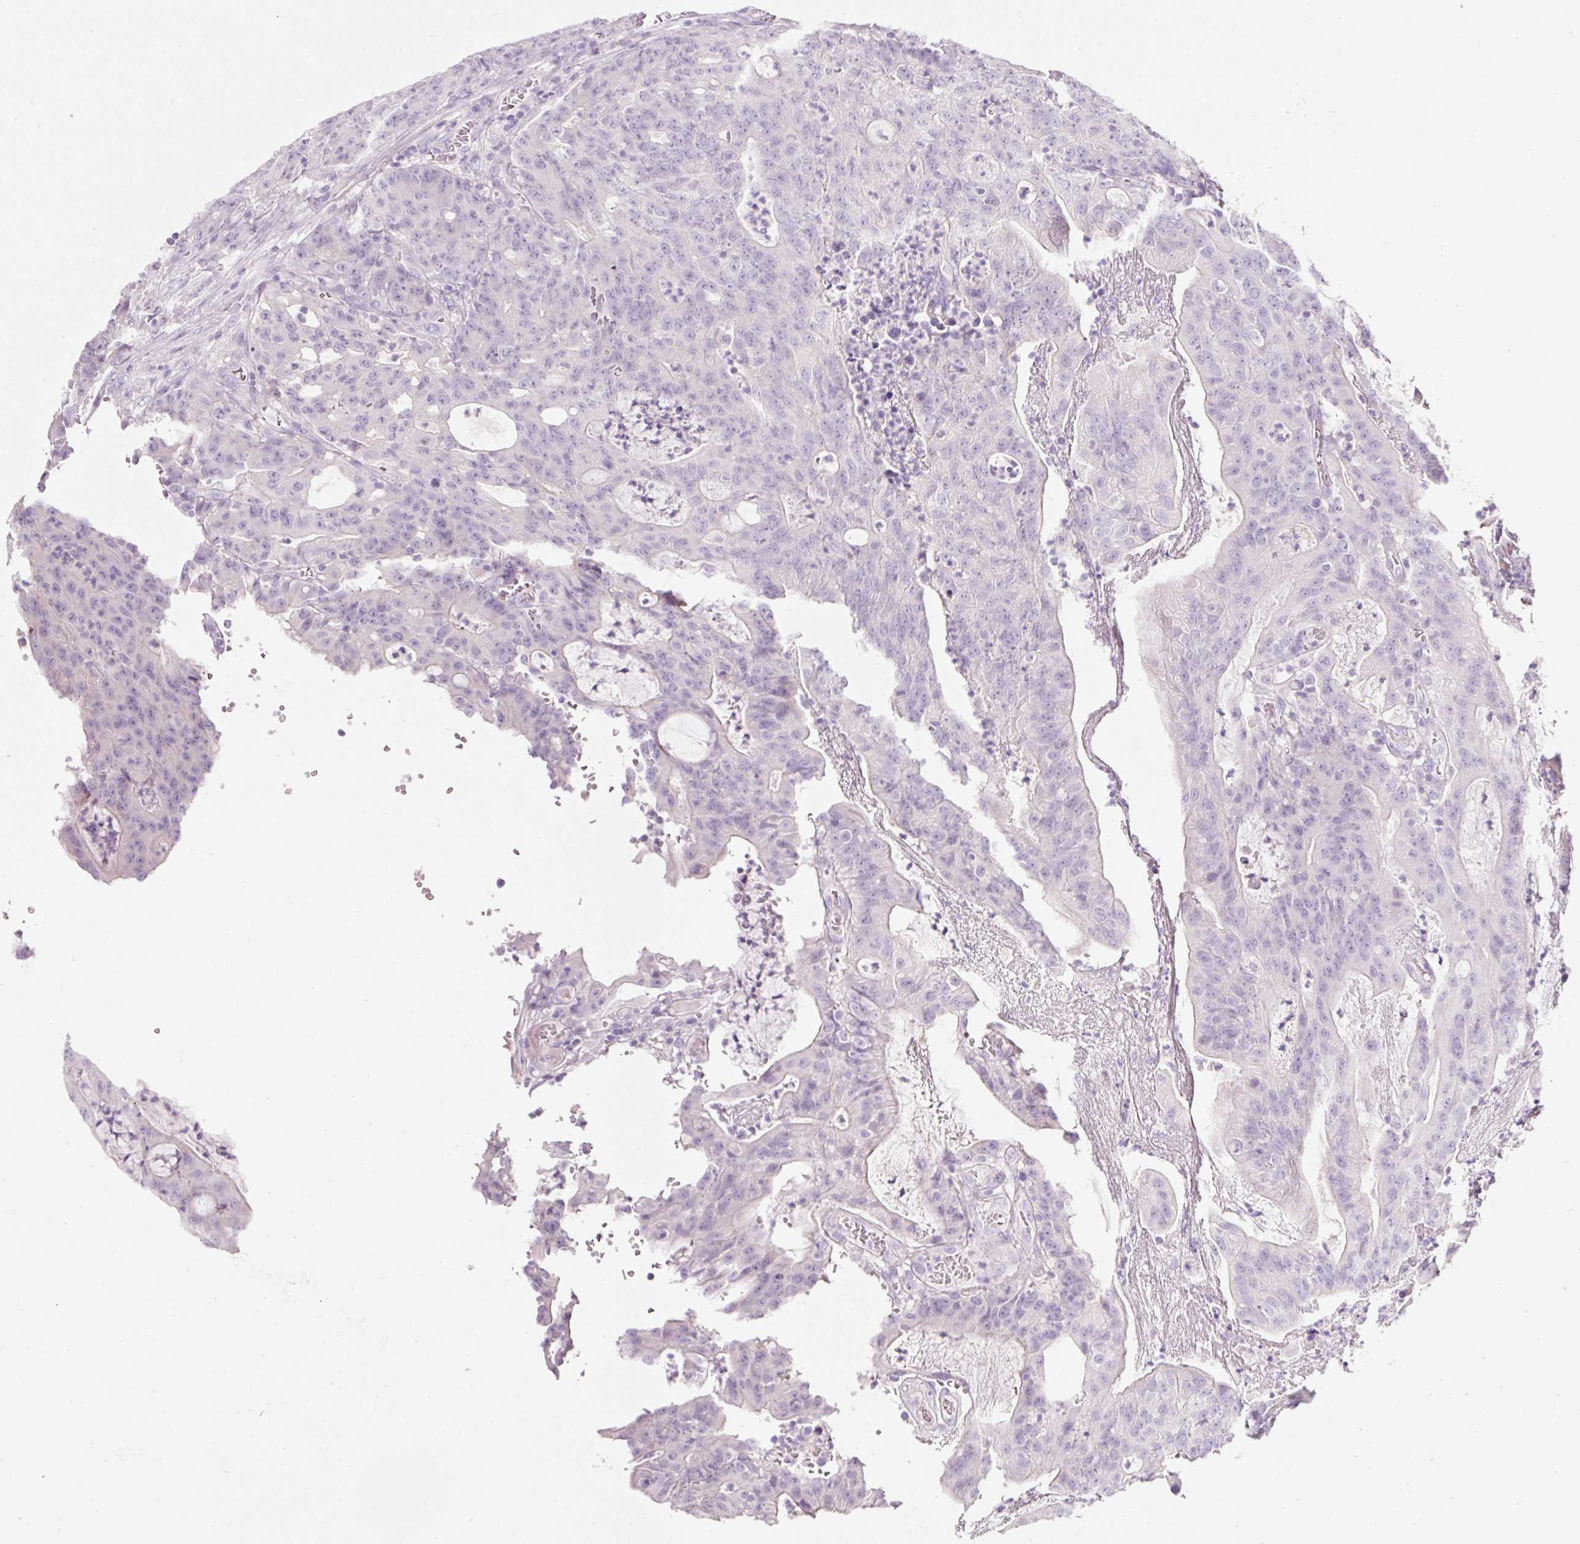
{"staining": {"intensity": "negative", "quantity": "none", "location": "none"}, "tissue": "colorectal cancer", "cell_type": "Tumor cells", "image_type": "cancer", "snomed": [{"axis": "morphology", "description": "Adenocarcinoma, NOS"}, {"axis": "topography", "description": "Colon"}], "caption": "DAB immunohistochemical staining of colorectal cancer demonstrates no significant positivity in tumor cells.", "gene": "SLC2A2", "patient": {"sex": "male", "age": 83}}